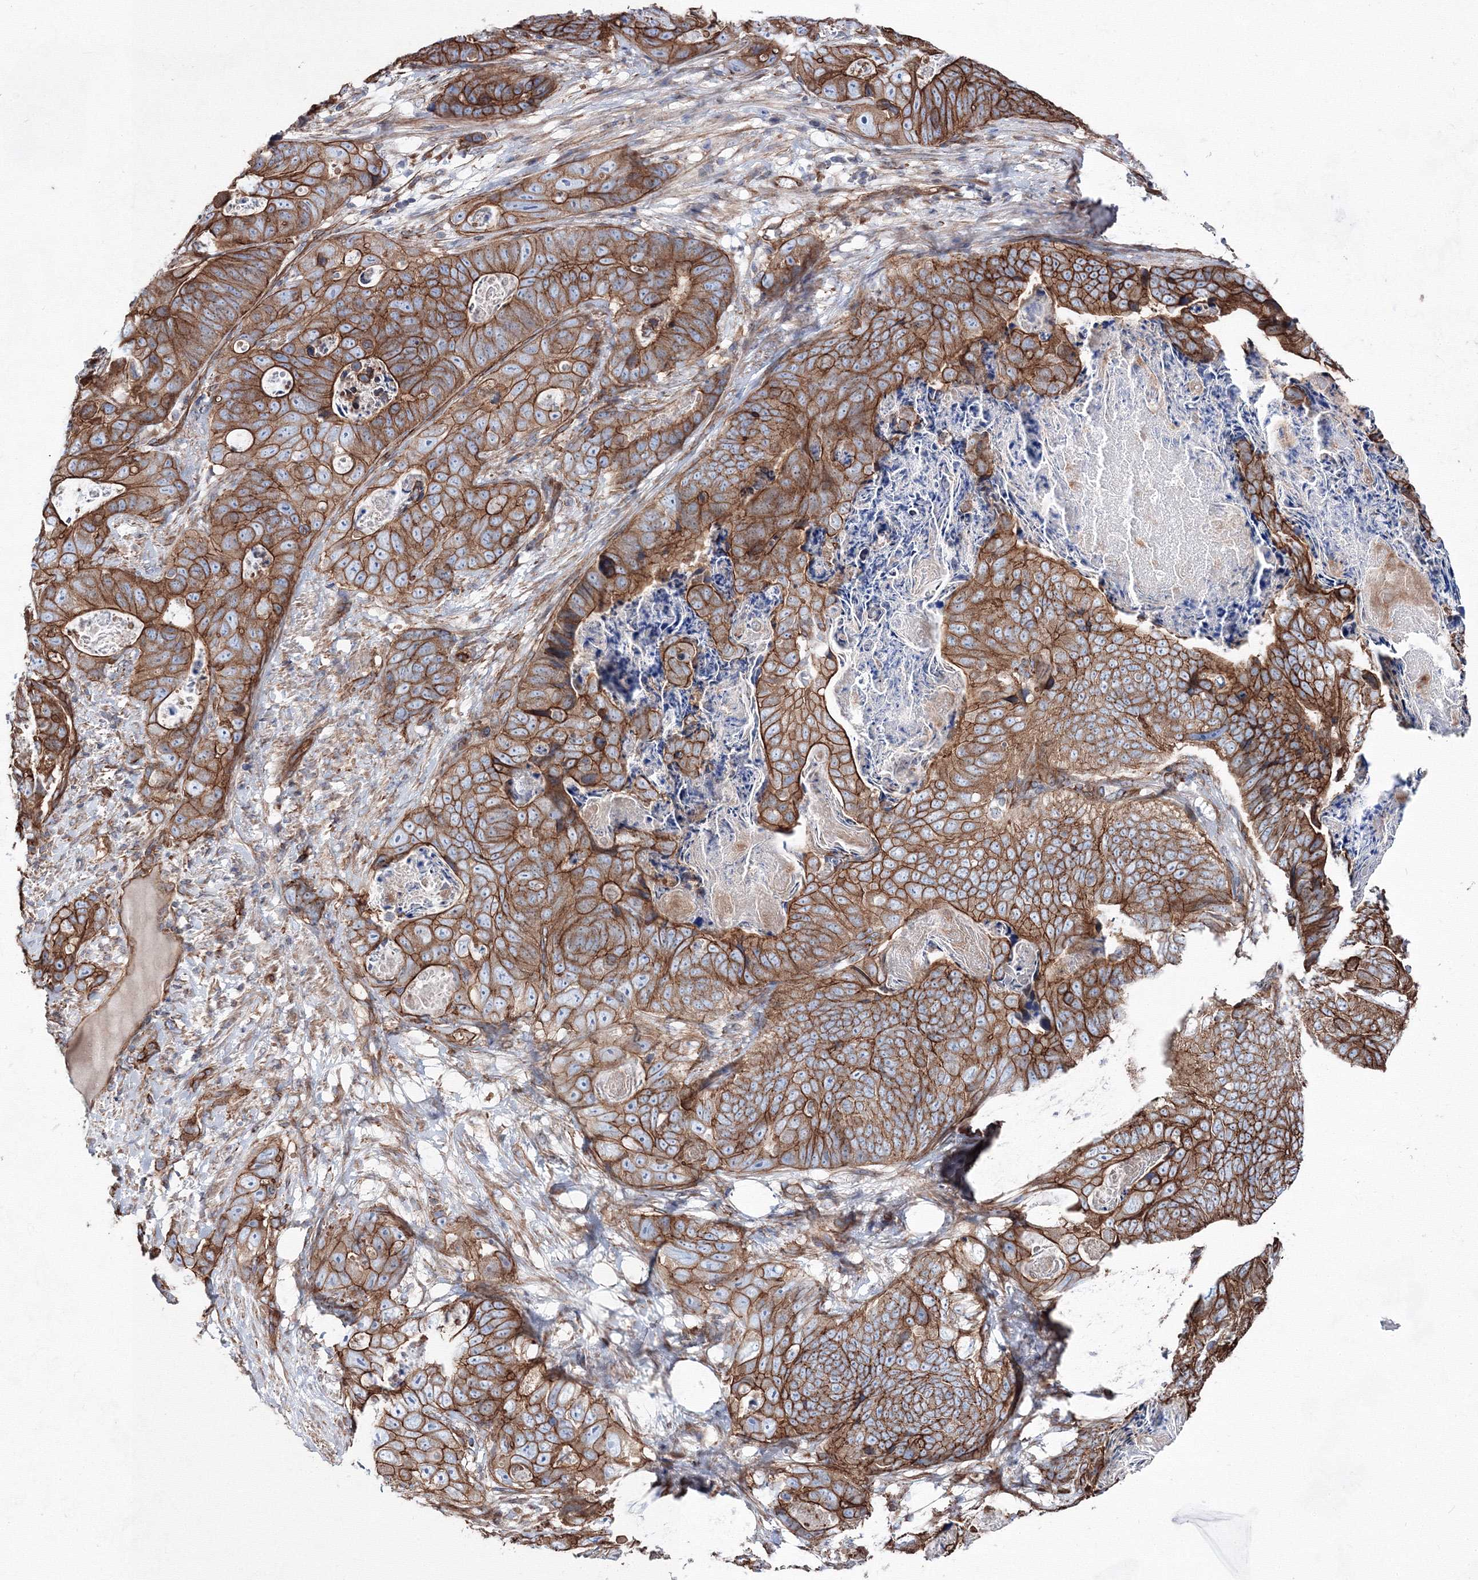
{"staining": {"intensity": "strong", "quantity": ">75%", "location": "cytoplasmic/membranous"}, "tissue": "stomach cancer", "cell_type": "Tumor cells", "image_type": "cancer", "snomed": [{"axis": "morphology", "description": "Normal tissue, NOS"}, {"axis": "morphology", "description": "Adenocarcinoma, NOS"}, {"axis": "topography", "description": "Stomach"}], "caption": "Immunohistochemical staining of adenocarcinoma (stomach) reveals high levels of strong cytoplasmic/membranous protein expression in approximately >75% of tumor cells. (brown staining indicates protein expression, while blue staining denotes nuclei).", "gene": "ANKRD37", "patient": {"sex": "female", "age": 89}}